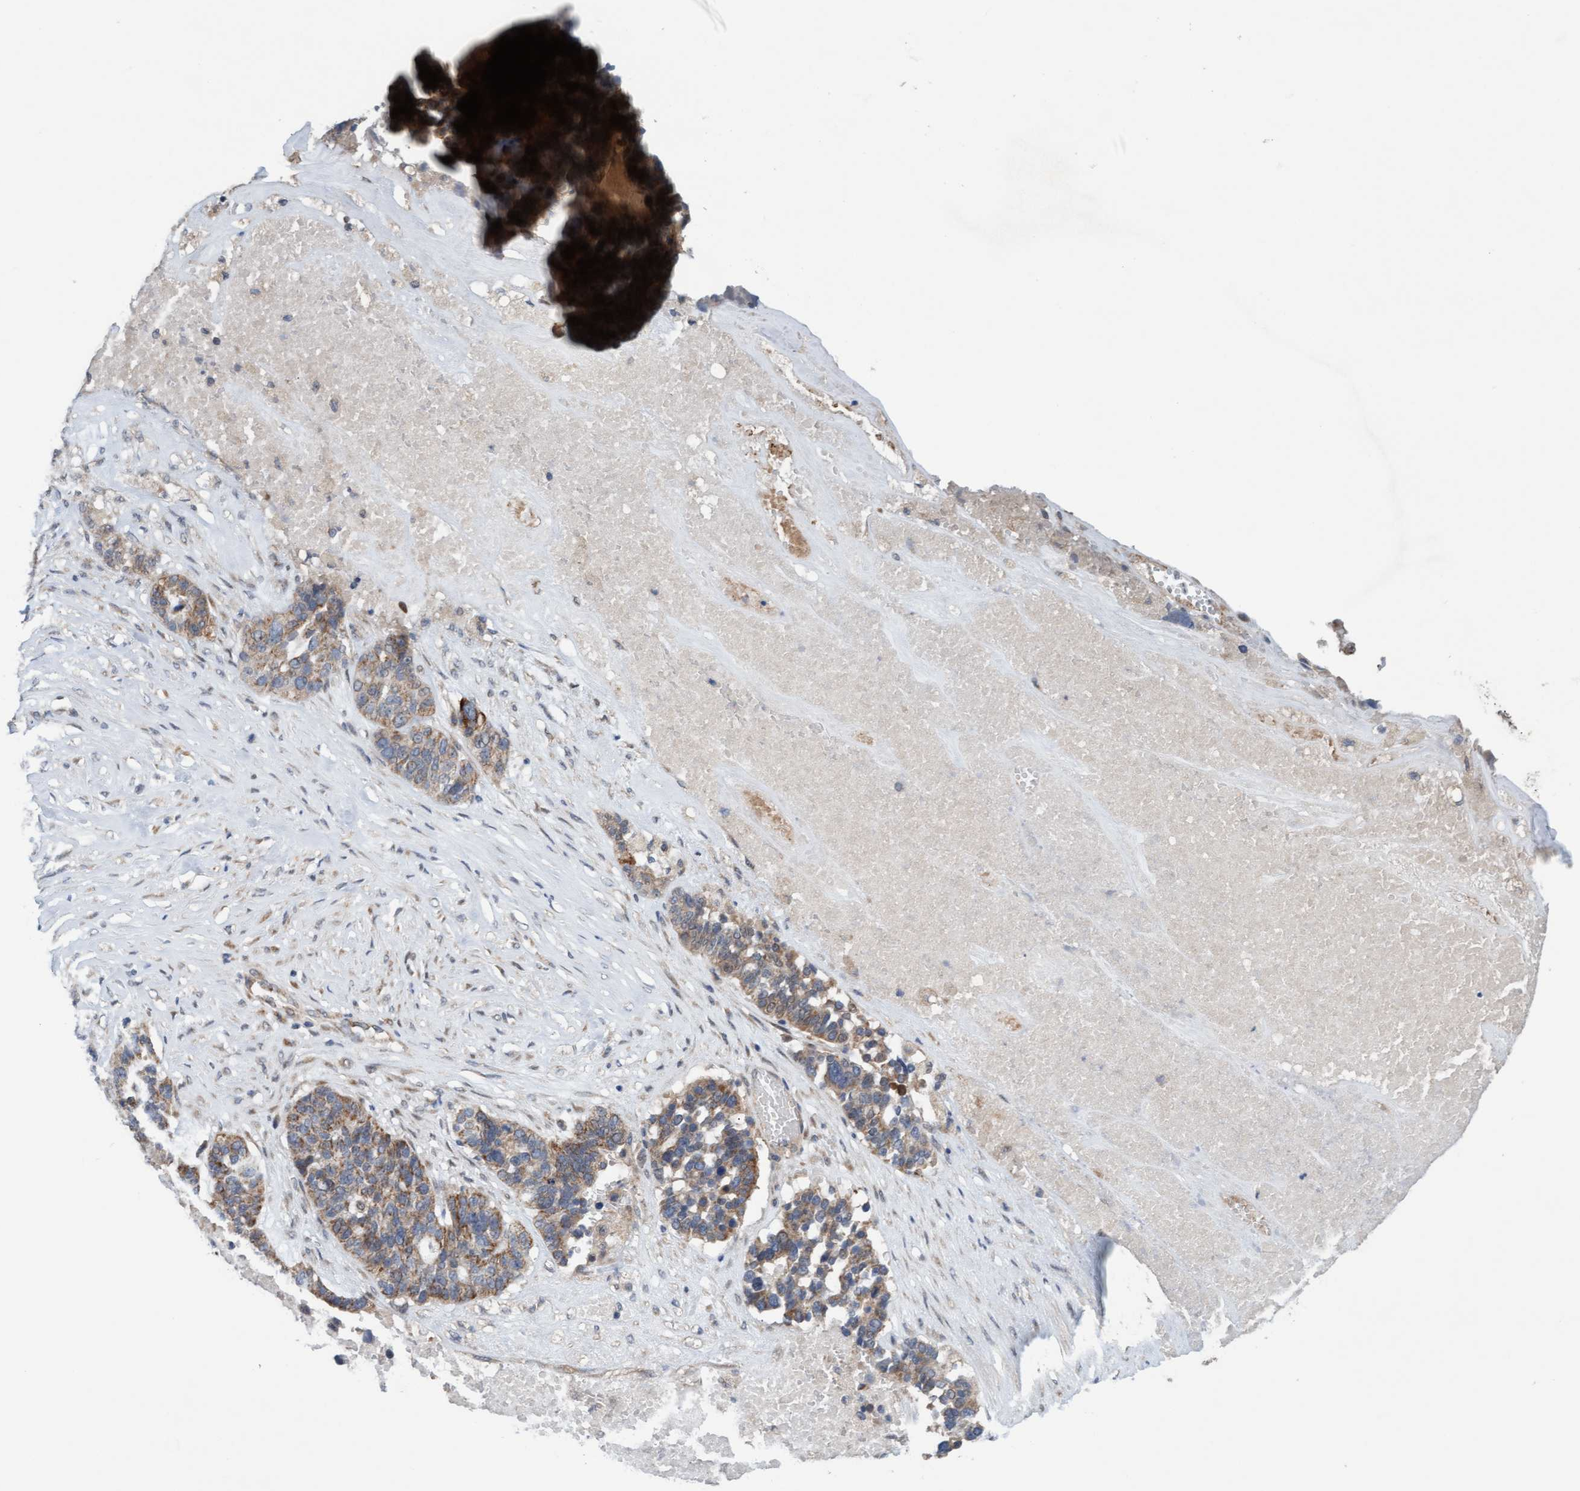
{"staining": {"intensity": "moderate", "quantity": ">75%", "location": "cytoplasmic/membranous"}, "tissue": "ovarian cancer", "cell_type": "Tumor cells", "image_type": "cancer", "snomed": [{"axis": "morphology", "description": "Cystadenocarcinoma, serous, NOS"}, {"axis": "topography", "description": "Ovary"}], "caption": "Human ovarian serous cystadenocarcinoma stained with a brown dye exhibits moderate cytoplasmic/membranous positive expression in about >75% of tumor cells.", "gene": "ZNF566", "patient": {"sex": "female", "age": 59}}